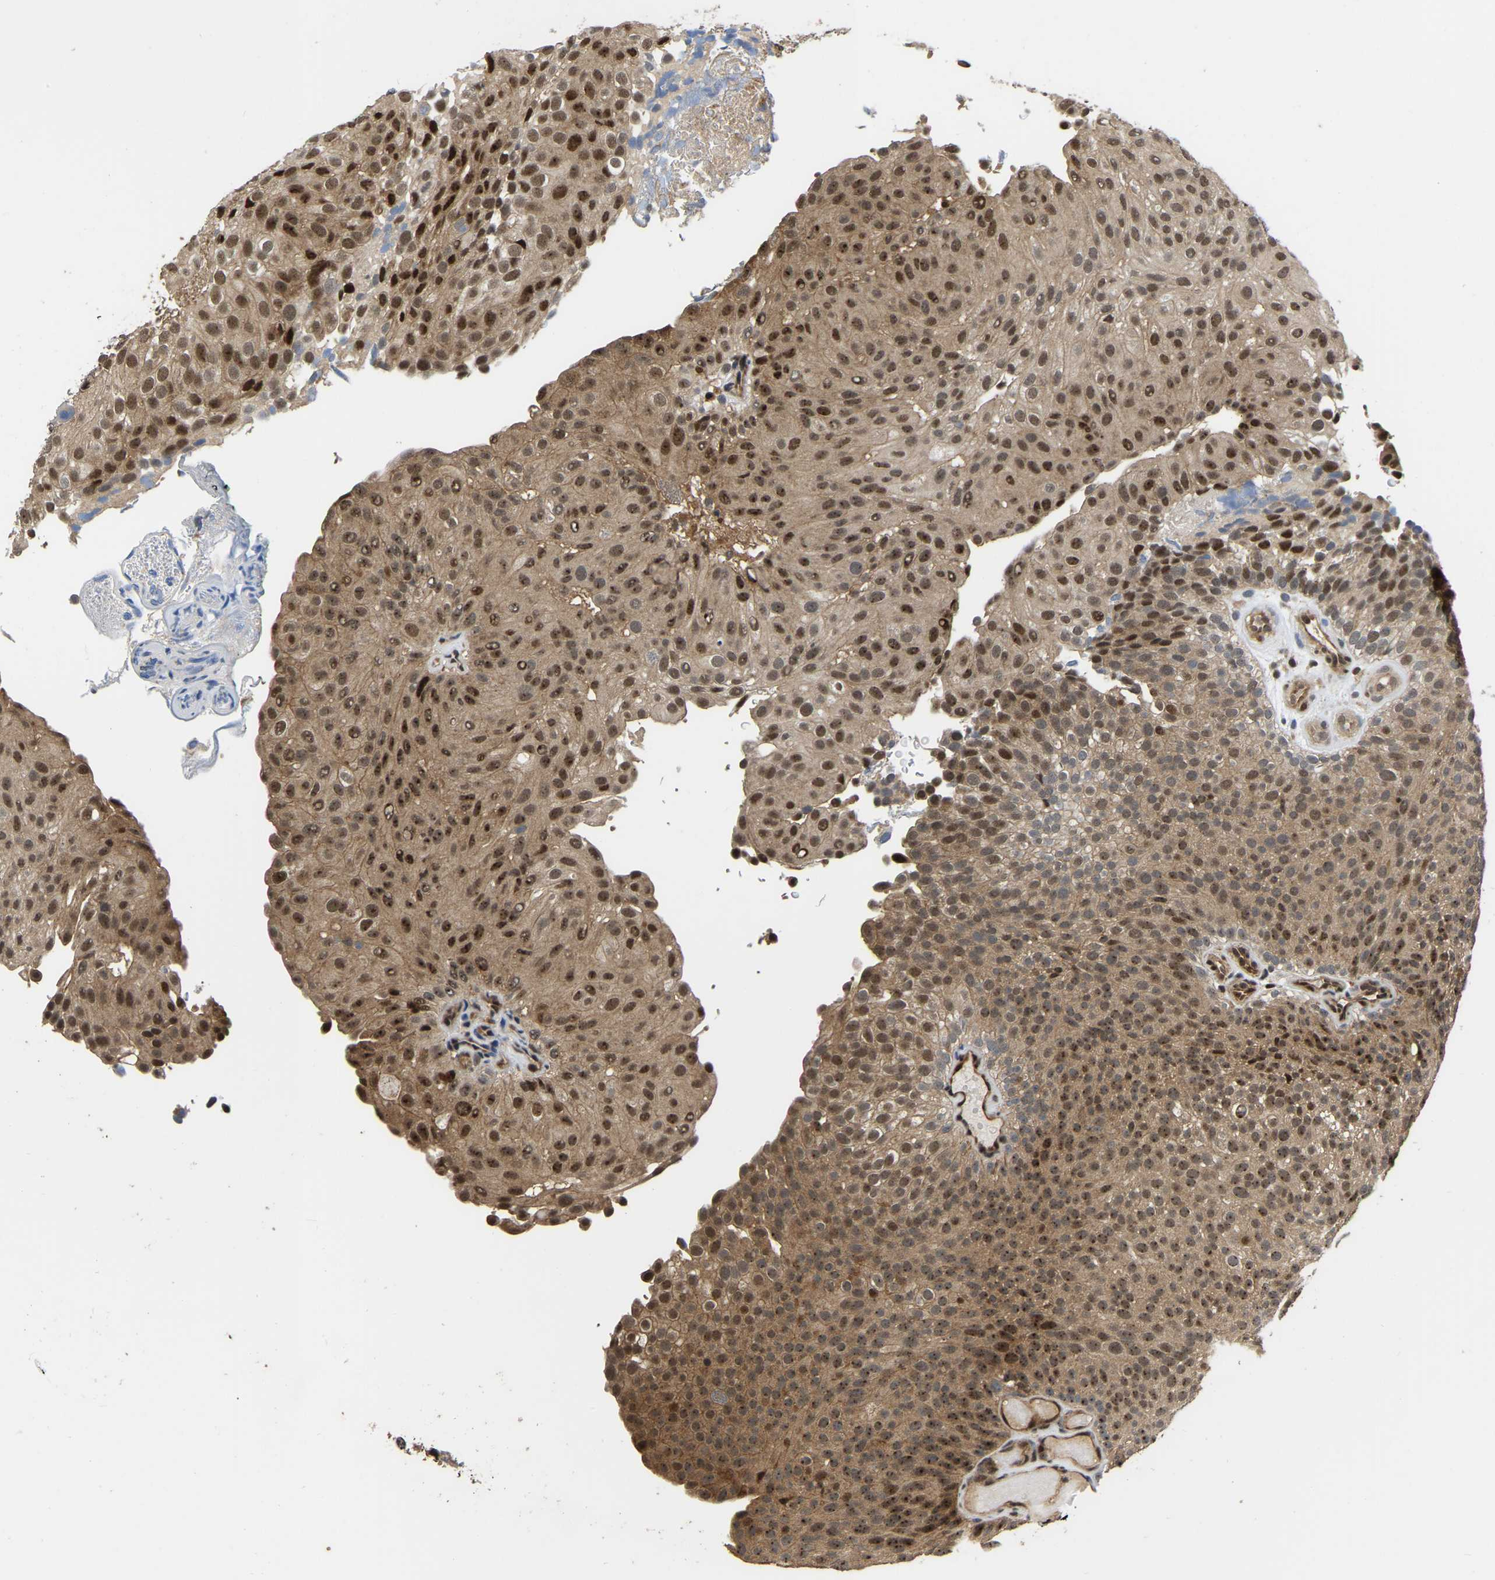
{"staining": {"intensity": "moderate", "quantity": ">75%", "location": "cytoplasmic/membranous,nuclear"}, "tissue": "urothelial cancer", "cell_type": "Tumor cells", "image_type": "cancer", "snomed": [{"axis": "morphology", "description": "Urothelial carcinoma, Low grade"}, {"axis": "topography", "description": "Urinary bladder"}], "caption": "High-magnification brightfield microscopy of urothelial cancer stained with DAB (brown) and counterstained with hematoxylin (blue). tumor cells exhibit moderate cytoplasmic/membranous and nuclear positivity is seen in about>75% of cells. (brown staining indicates protein expression, while blue staining denotes nuclei).", "gene": "CIAO1", "patient": {"sex": "male", "age": 78}}